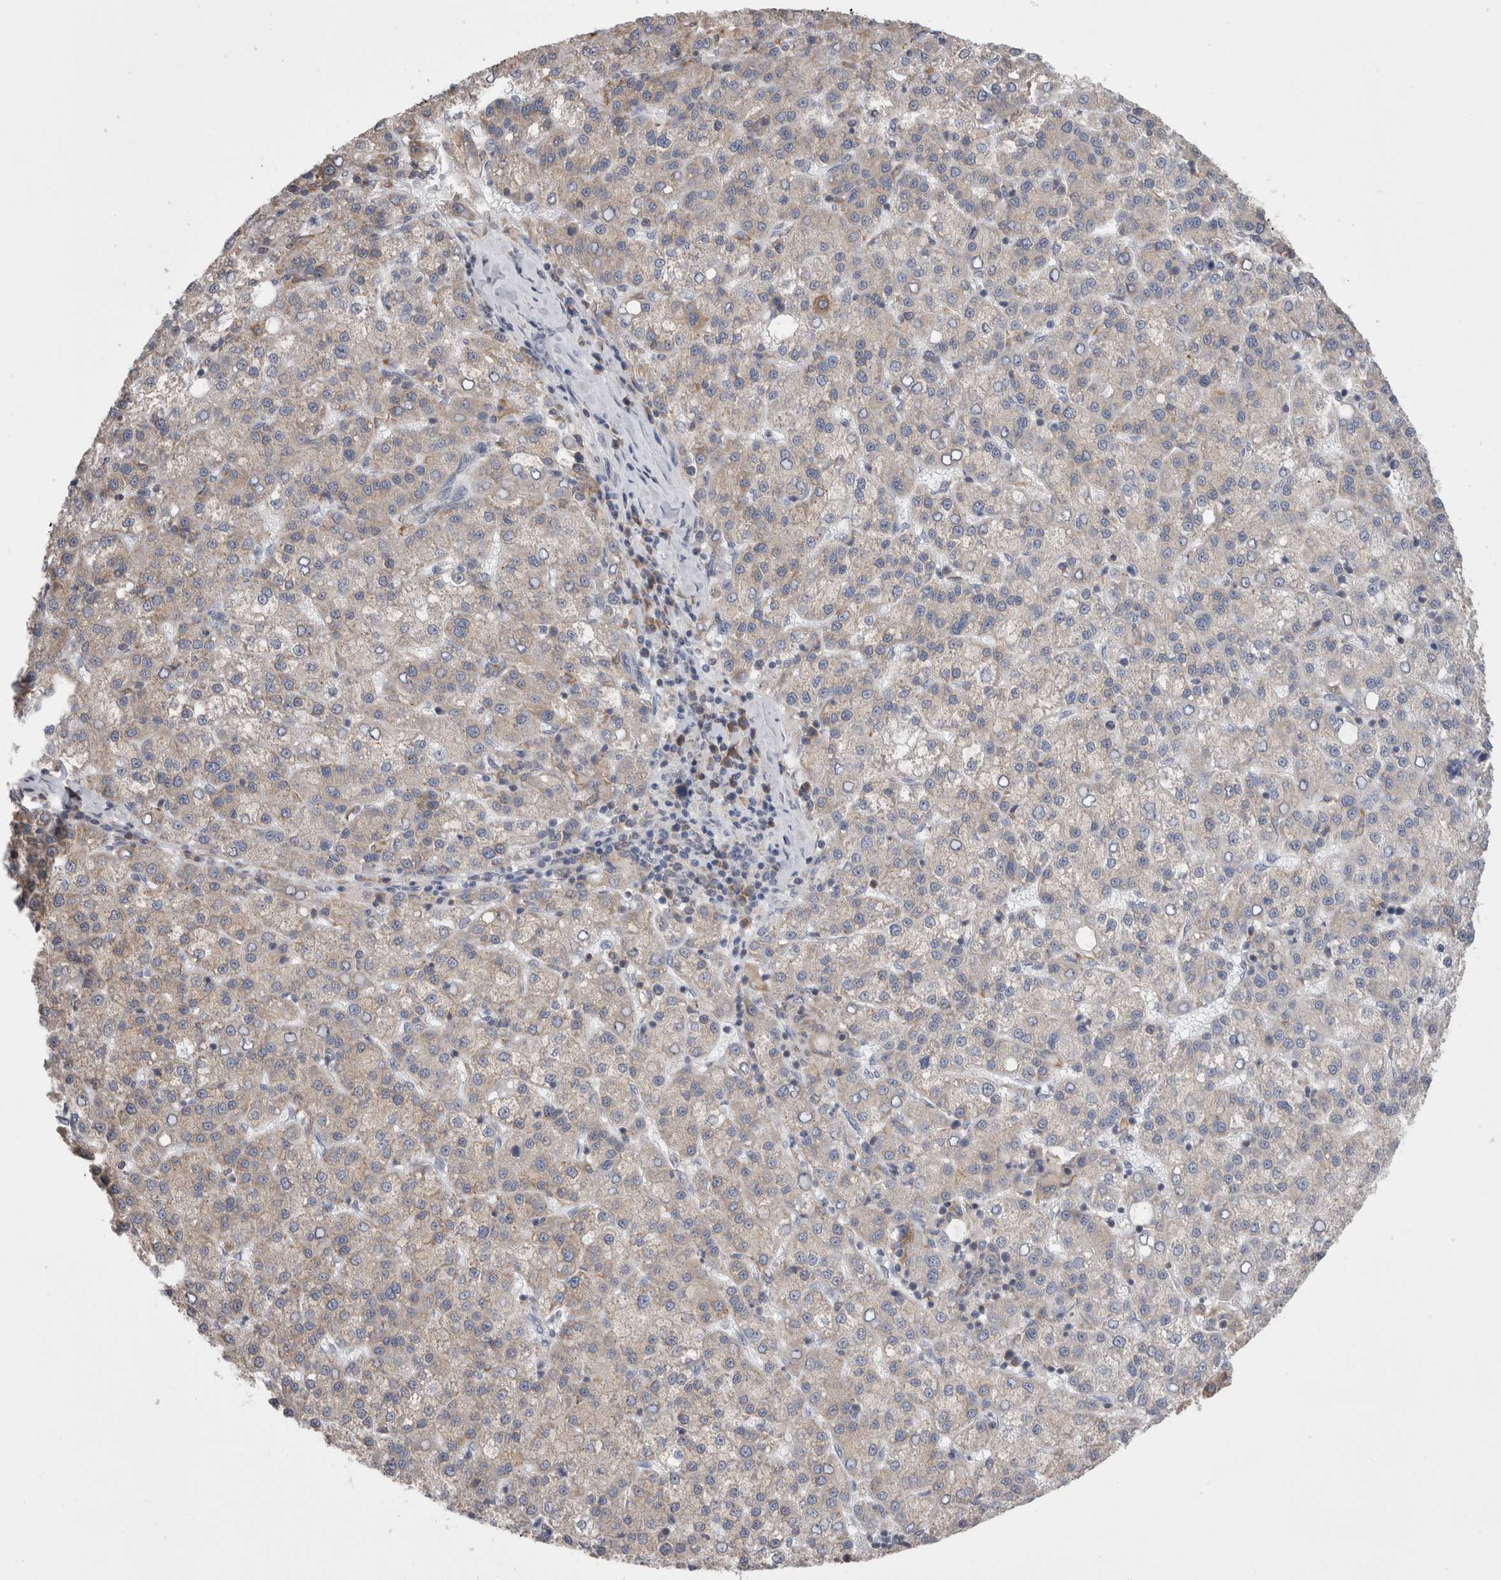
{"staining": {"intensity": "weak", "quantity": "25%-75%", "location": "cytoplasmic/membranous"}, "tissue": "liver cancer", "cell_type": "Tumor cells", "image_type": "cancer", "snomed": [{"axis": "morphology", "description": "Carcinoma, Hepatocellular, NOS"}, {"axis": "topography", "description": "Liver"}], "caption": "Immunohistochemistry photomicrograph of human liver hepatocellular carcinoma stained for a protein (brown), which reveals low levels of weak cytoplasmic/membranous expression in approximately 25%-75% of tumor cells.", "gene": "ZNF341", "patient": {"sex": "female", "age": 58}}